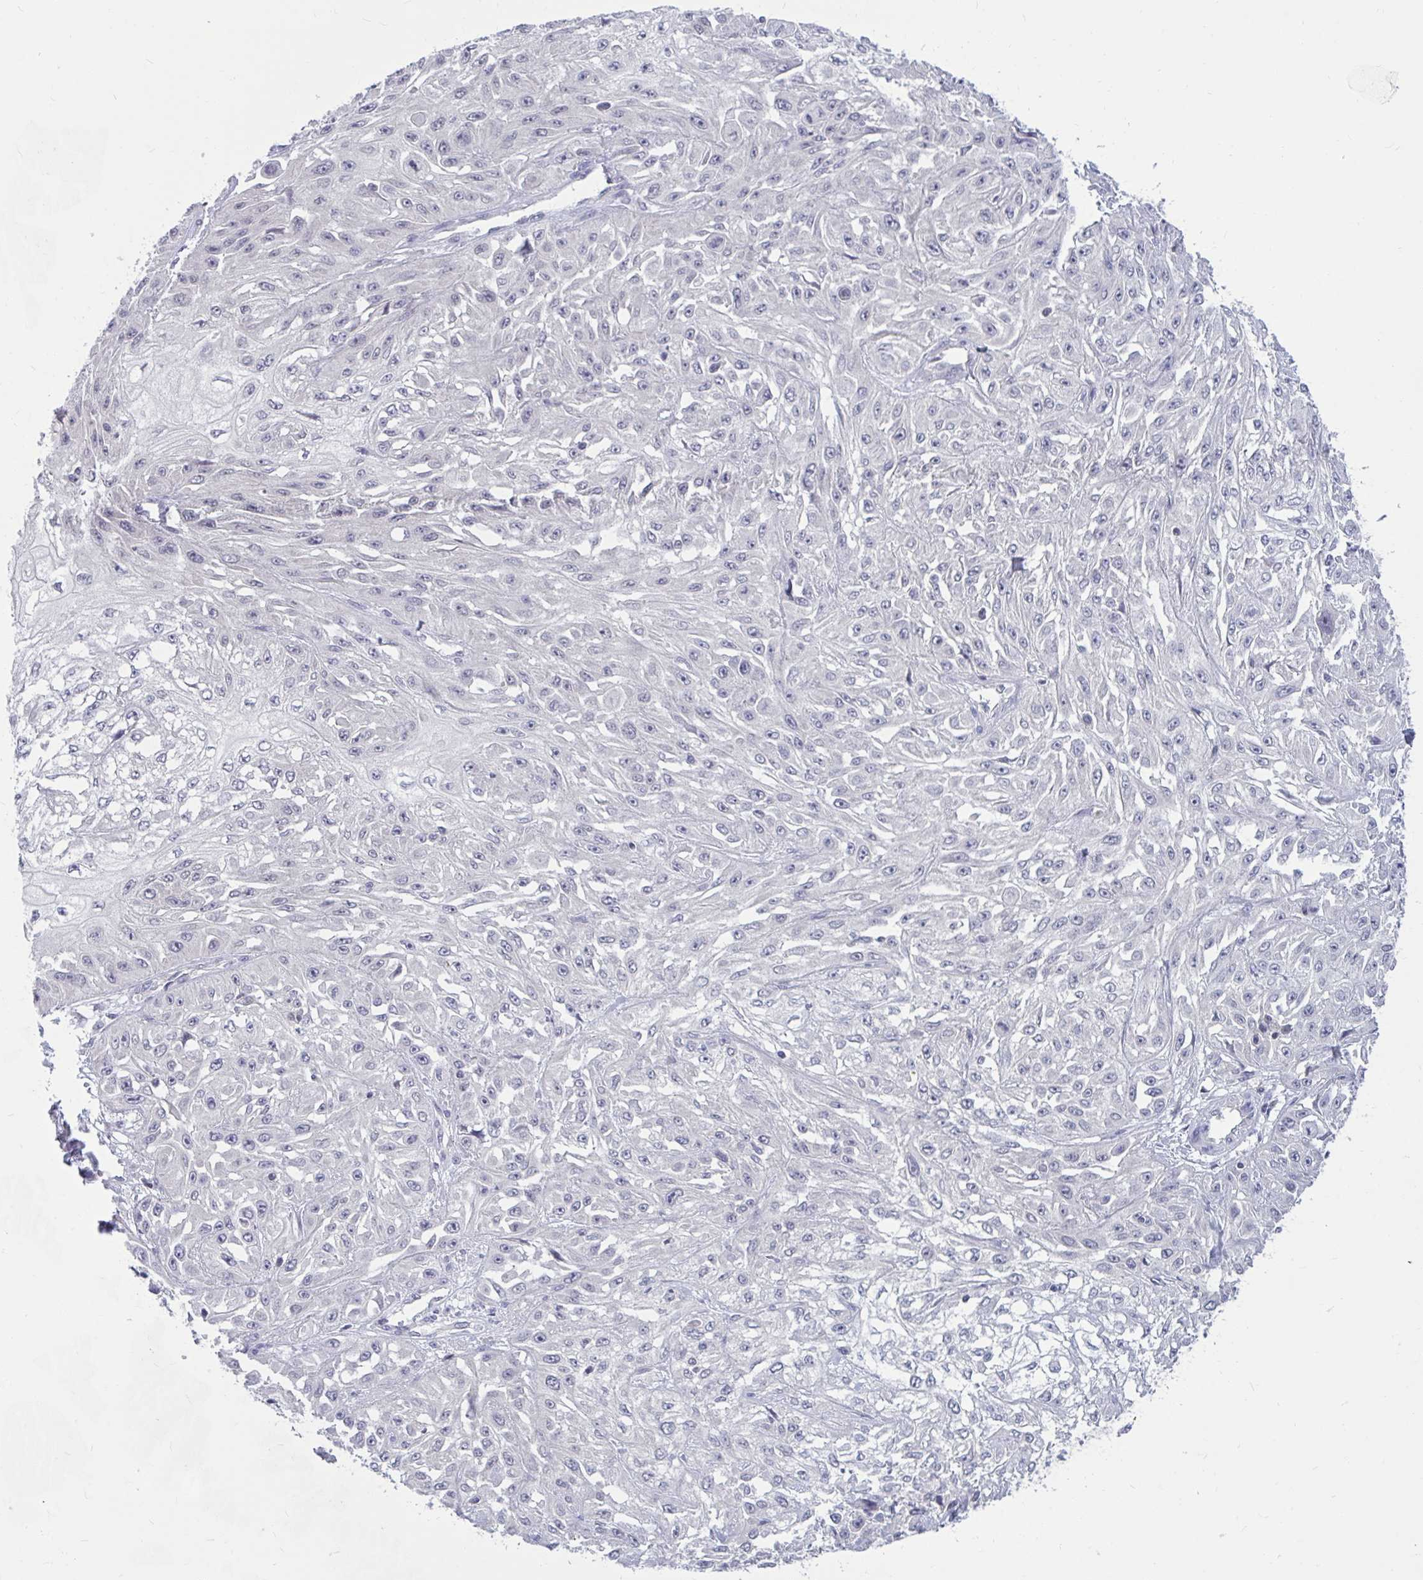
{"staining": {"intensity": "negative", "quantity": "none", "location": "none"}, "tissue": "skin cancer", "cell_type": "Tumor cells", "image_type": "cancer", "snomed": [{"axis": "morphology", "description": "Squamous cell carcinoma, NOS"}, {"axis": "morphology", "description": "Squamous cell carcinoma, metastatic, NOS"}, {"axis": "topography", "description": "Skin"}, {"axis": "topography", "description": "Lymph node"}], "caption": "This is an immunohistochemistry (IHC) histopathology image of human skin cancer. There is no expression in tumor cells.", "gene": "ARPP19", "patient": {"sex": "male", "age": 75}}